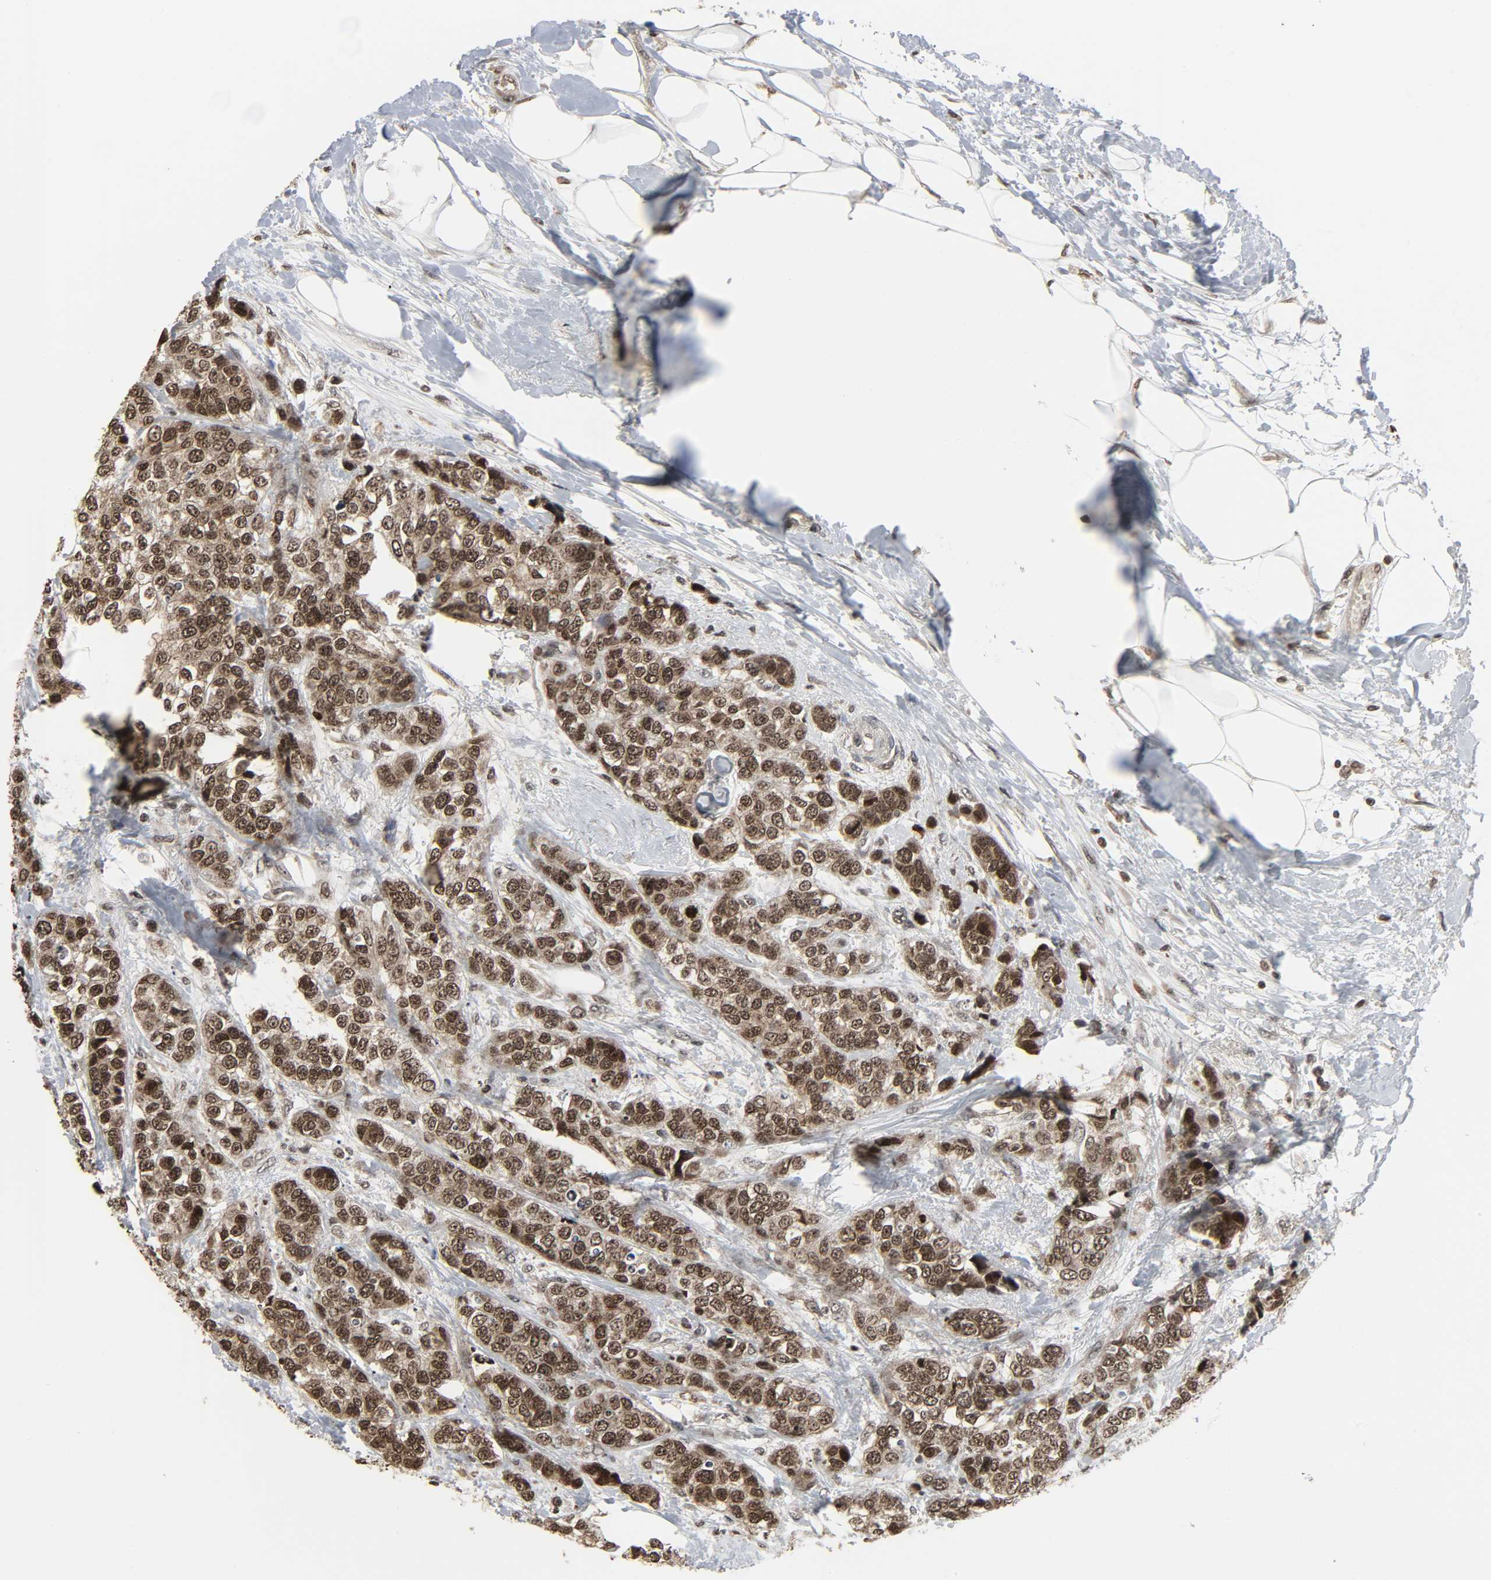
{"staining": {"intensity": "moderate", "quantity": ">75%", "location": "nuclear"}, "tissue": "breast cancer", "cell_type": "Tumor cells", "image_type": "cancer", "snomed": [{"axis": "morphology", "description": "Duct carcinoma"}, {"axis": "topography", "description": "Breast"}], "caption": "Moderate nuclear protein expression is present in approximately >75% of tumor cells in breast cancer (infiltrating ductal carcinoma).", "gene": "XRCC1", "patient": {"sex": "female", "age": 51}}